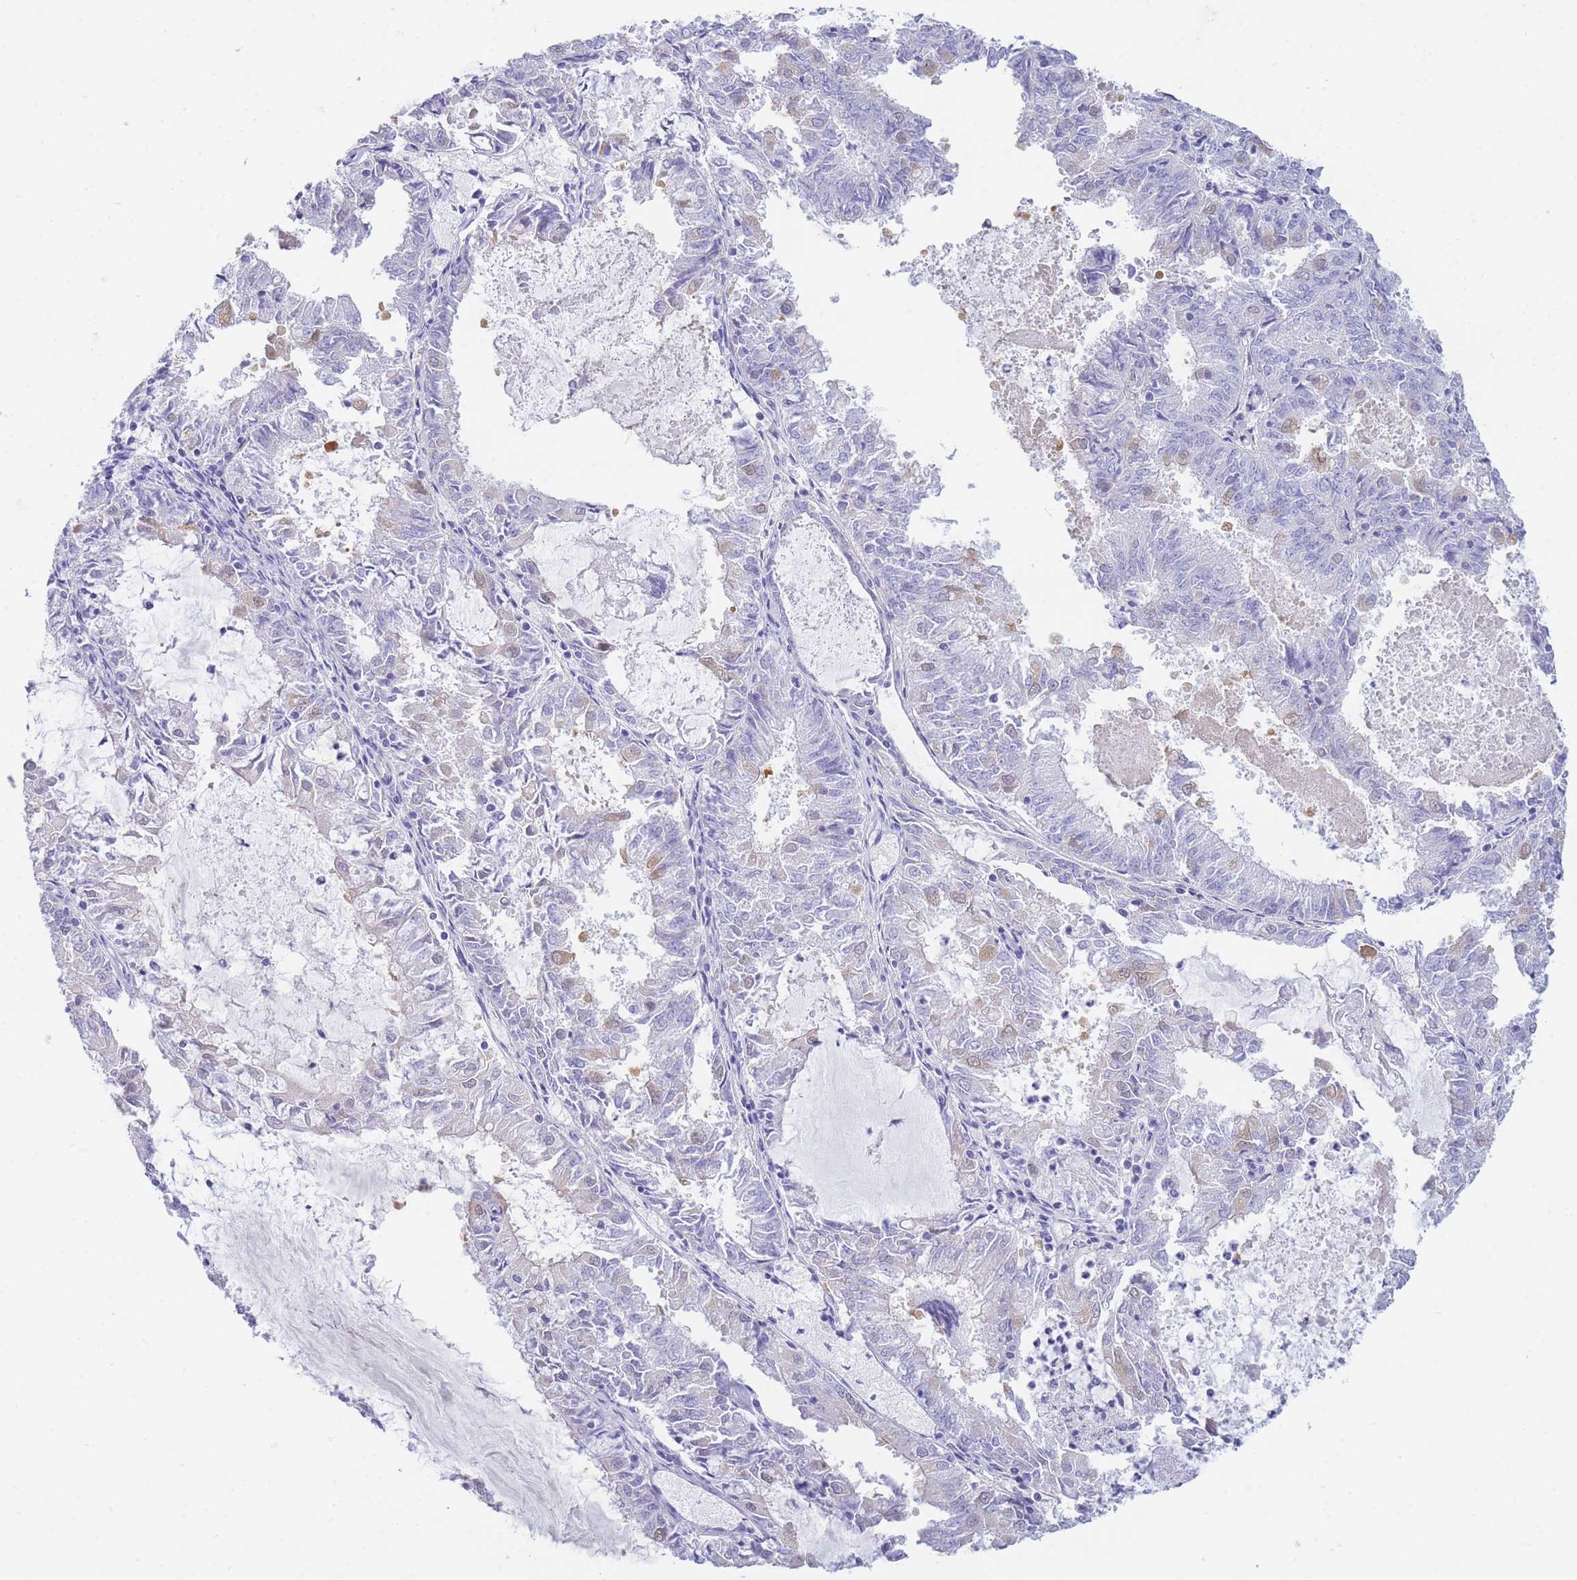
{"staining": {"intensity": "negative", "quantity": "none", "location": "none"}, "tissue": "endometrial cancer", "cell_type": "Tumor cells", "image_type": "cancer", "snomed": [{"axis": "morphology", "description": "Adenocarcinoma, NOS"}, {"axis": "topography", "description": "Endometrium"}], "caption": "Photomicrograph shows no significant protein expression in tumor cells of endometrial cancer. (DAB (3,3'-diaminobenzidine) immunohistochemistry (IHC) with hematoxylin counter stain).", "gene": "SUGT1", "patient": {"sex": "female", "age": 57}}